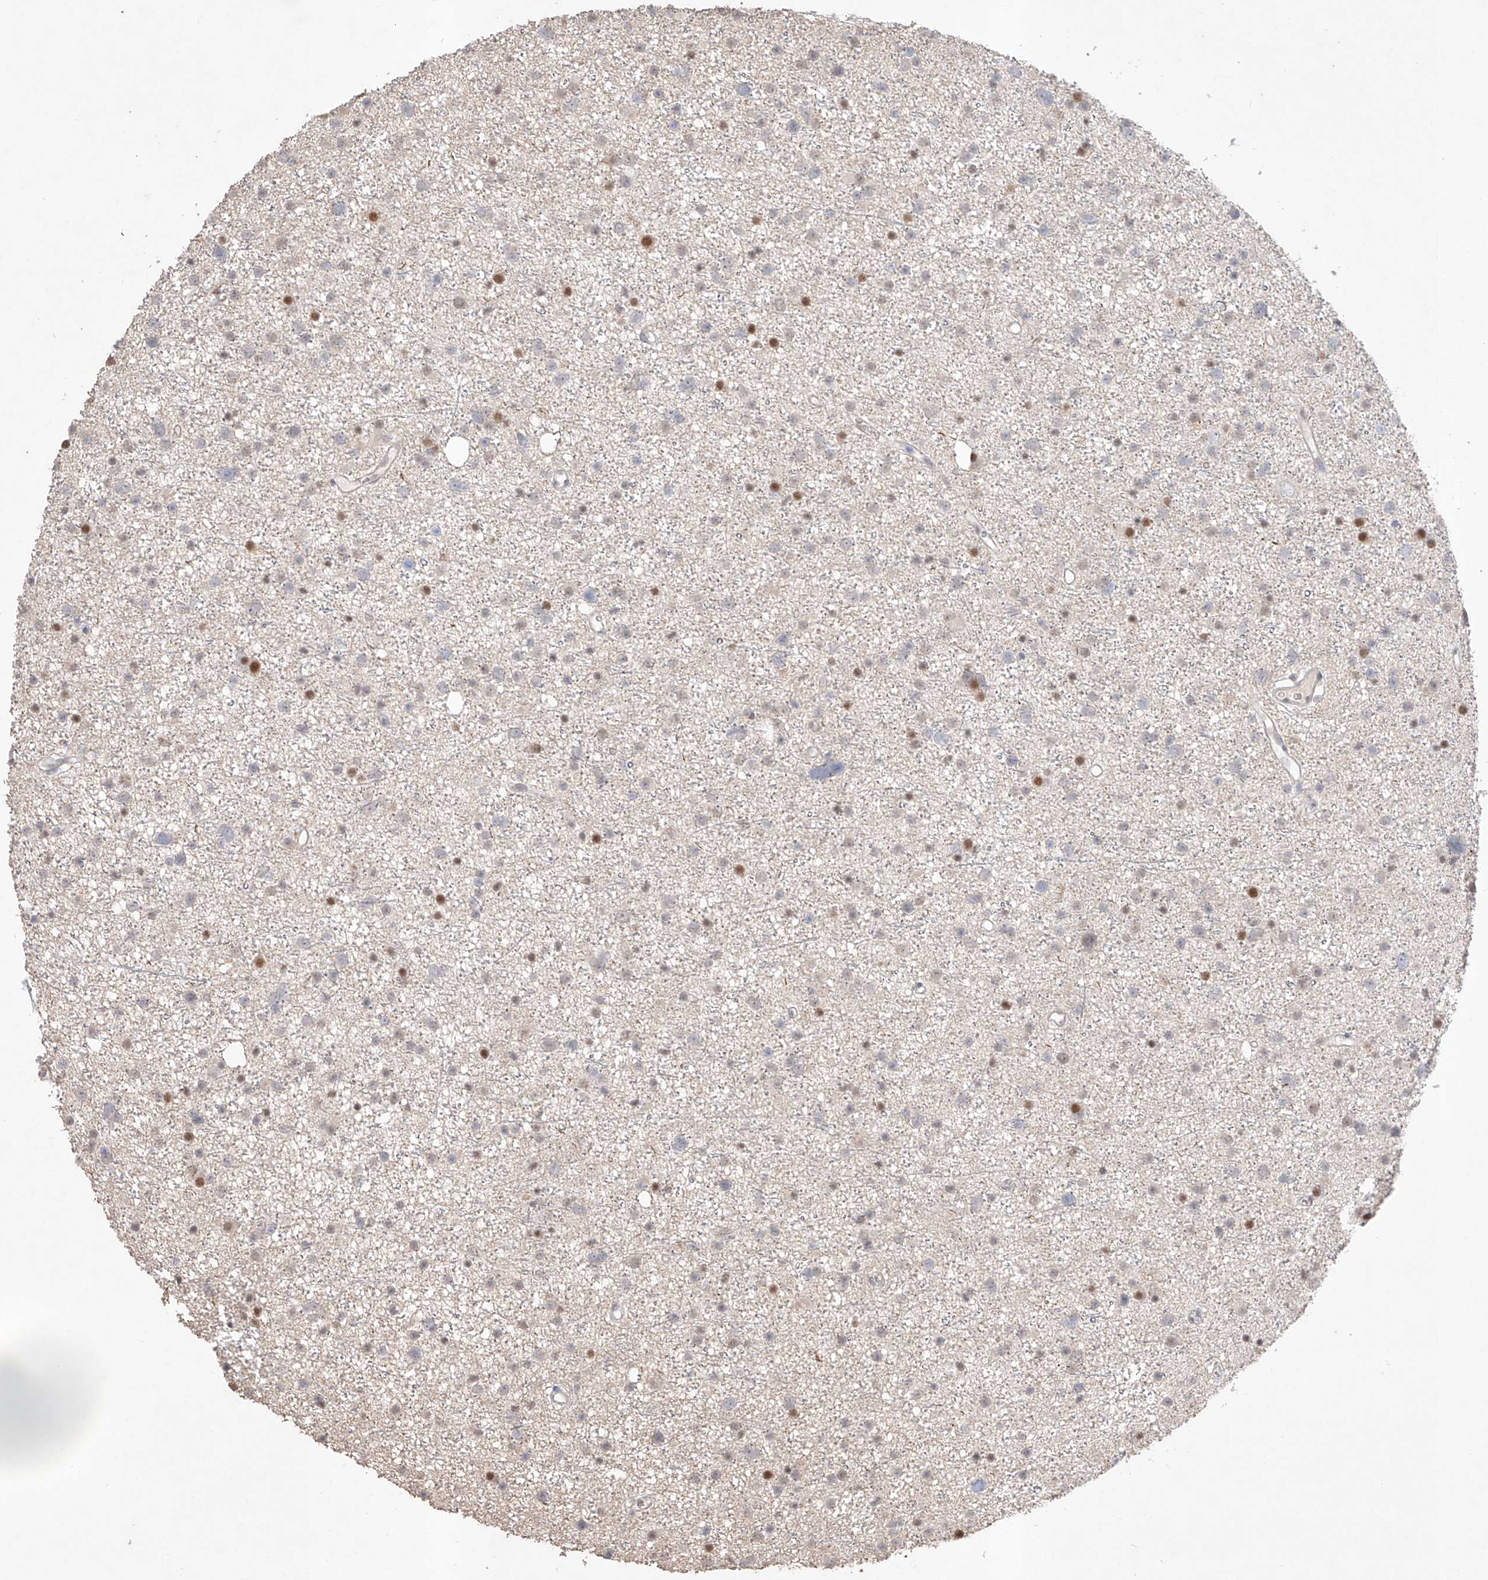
{"staining": {"intensity": "negative", "quantity": "none", "location": "none"}, "tissue": "glioma", "cell_type": "Tumor cells", "image_type": "cancer", "snomed": [{"axis": "morphology", "description": "Glioma, malignant, Low grade"}, {"axis": "topography", "description": "Cerebral cortex"}], "caption": "Immunohistochemical staining of glioma reveals no significant expression in tumor cells.", "gene": "APIP", "patient": {"sex": "female", "age": 39}}